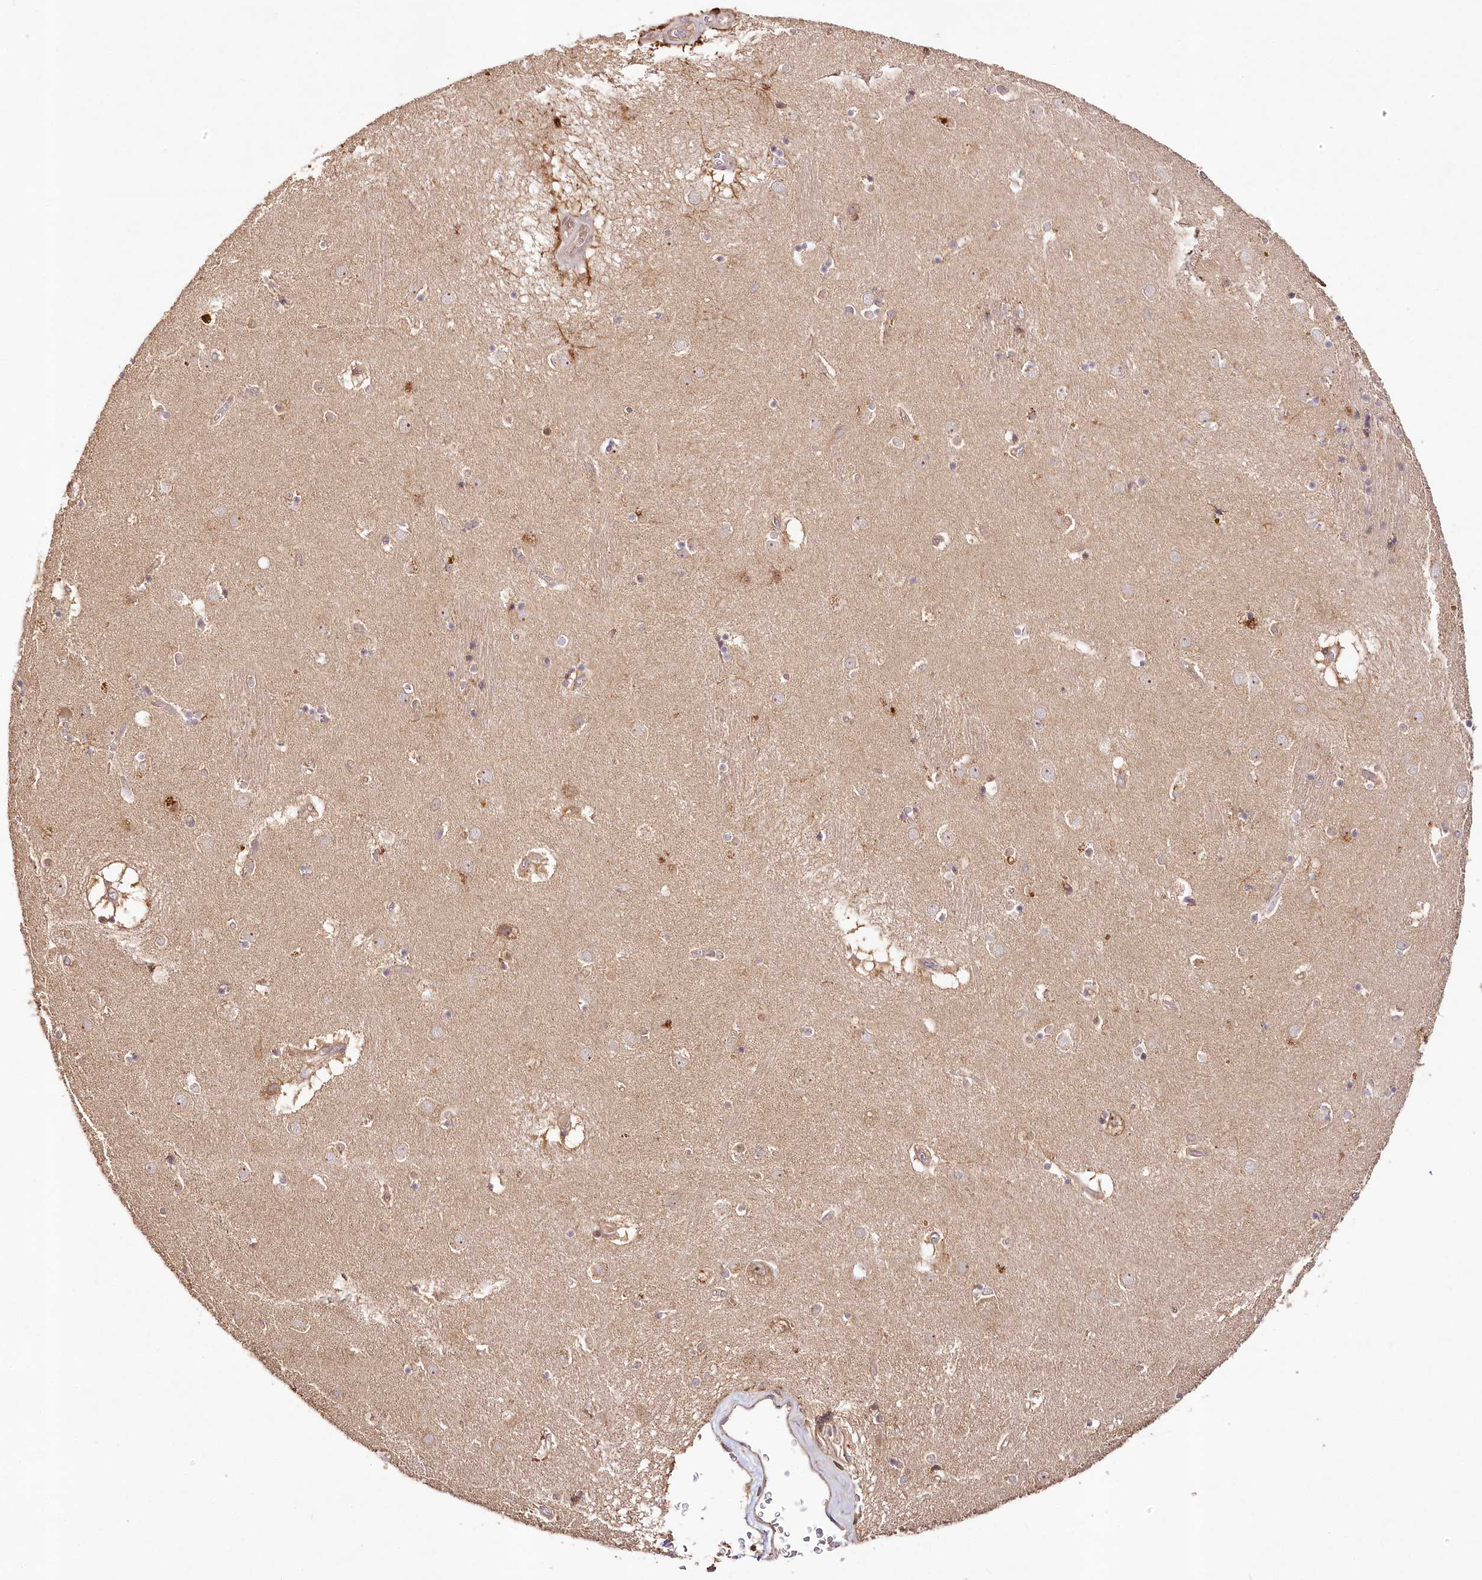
{"staining": {"intensity": "weak", "quantity": "25%-75%", "location": "cytoplasmic/membranous"}, "tissue": "caudate", "cell_type": "Glial cells", "image_type": "normal", "snomed": [{"axis": "morphology", "description": "Normal tissue, NOS"}, {"axis": "topography", "description": "Lateral ventricle wall"}], "caption": "This histopathology image demonstrates IHC staining of normal caudate, with low weak cytoplasmic/membranous expression in about 25%-75% of glial cells.", "gene": "DMXL1", "patient": {"sex": "male", "age": 70}}